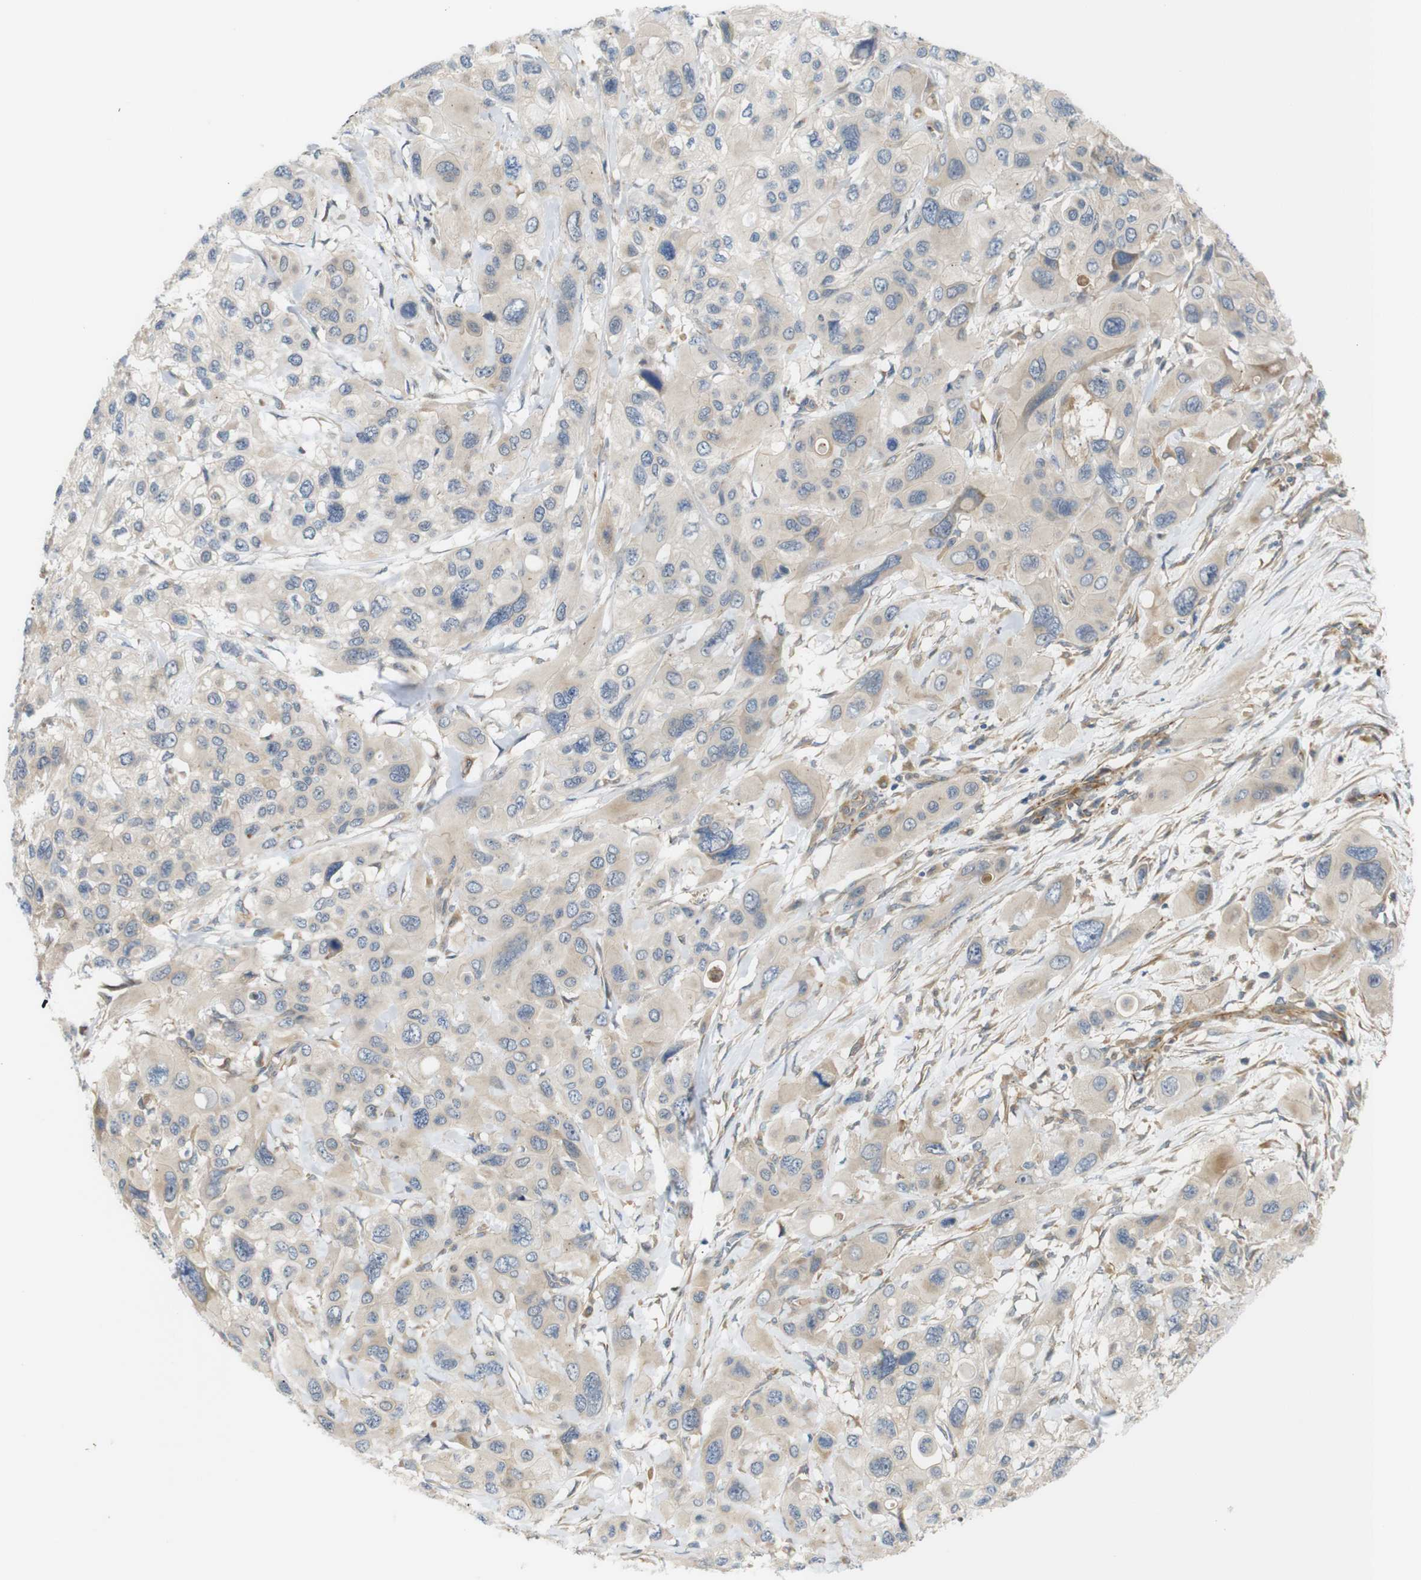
{"staining": {"intensity": "weak", "quantity": ">75%", "location": "cytoplasmic/membranous"}, "tissue": "pancreatic cancer", "cell_type": "Tumor cells", "image_type": "cancer", "snomed": [{"axis": "morphology", "description": "Adenocarcinoma, NOS"}, {"axis": "topography", "description": "Pancreas"}], "caption": "Immunohistochemistry photomicrograph of neoplastic tissue: pancreatic cancer (adenocarcinoma) stained using immunohistochemistry (IHC) demonstrates low levels of weak protein expression localized specifically in the cytoplasmic/membranous of tumor cells, appearing as a cytoplasmic/membranous brown color.", "gene": "RPTOR", "patient": {"sex": "male", "age": 73}}